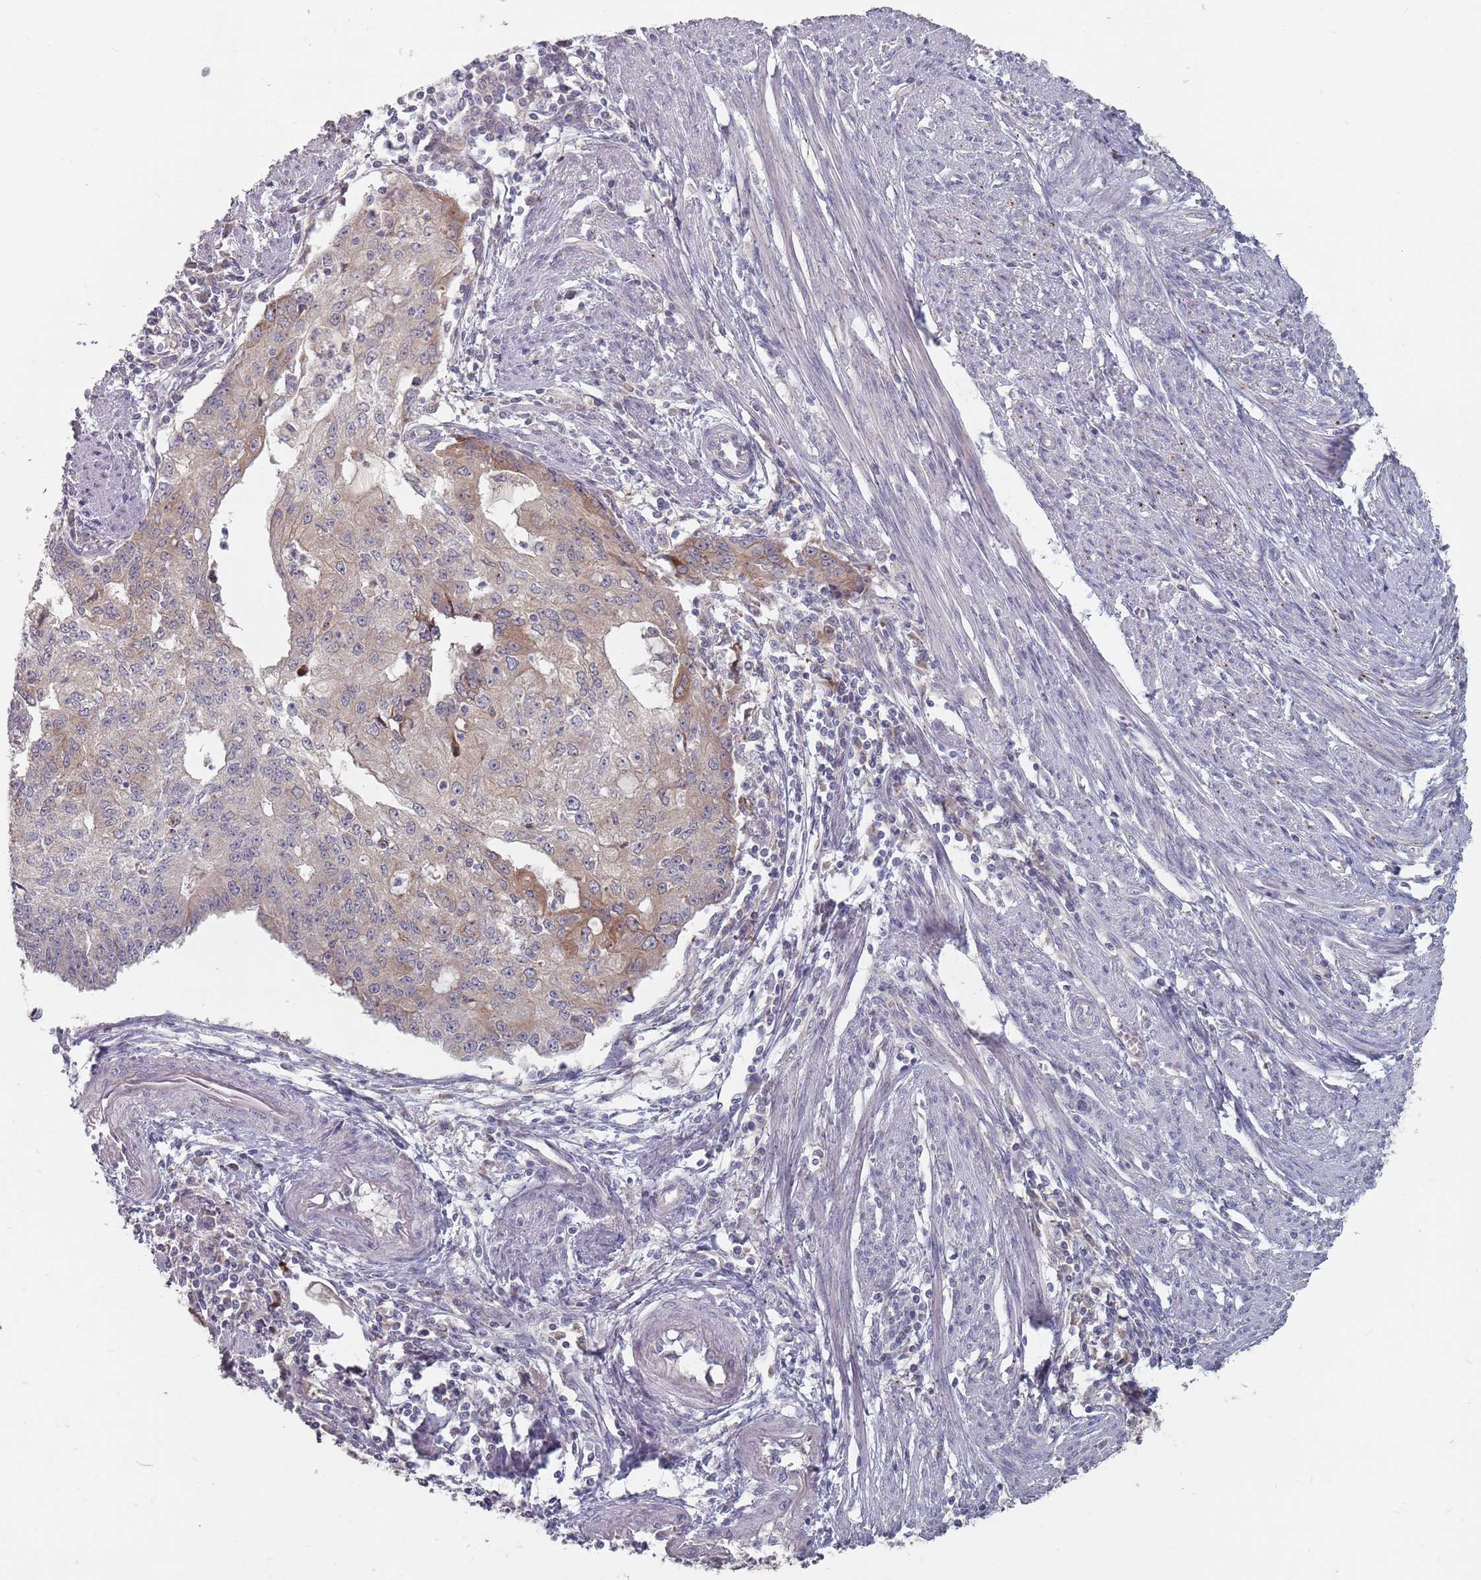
{"staining": {"intensity": "weak", "quantity": "25%-75%", "location": "cytoplasmic/membranous"}, "tissue": "endometrial cancer", "cell_type": "Tumor cells", "image_type": "cancer", "snomed": [{"axis": "morphology", "description": "Adenocarcinoma, NOS"}, {"axis": "topography", "description": "Endometrium"}], "caption": "Immunohistochemistry (DAB) staining of adenocarcinoma (endometrial) exhibits weak cytoplasmic/membranous protein positivity in about 25%-75% of tumor cells.", "gene": "ADAL", "patient": {"sex": "female", "age": 56}}